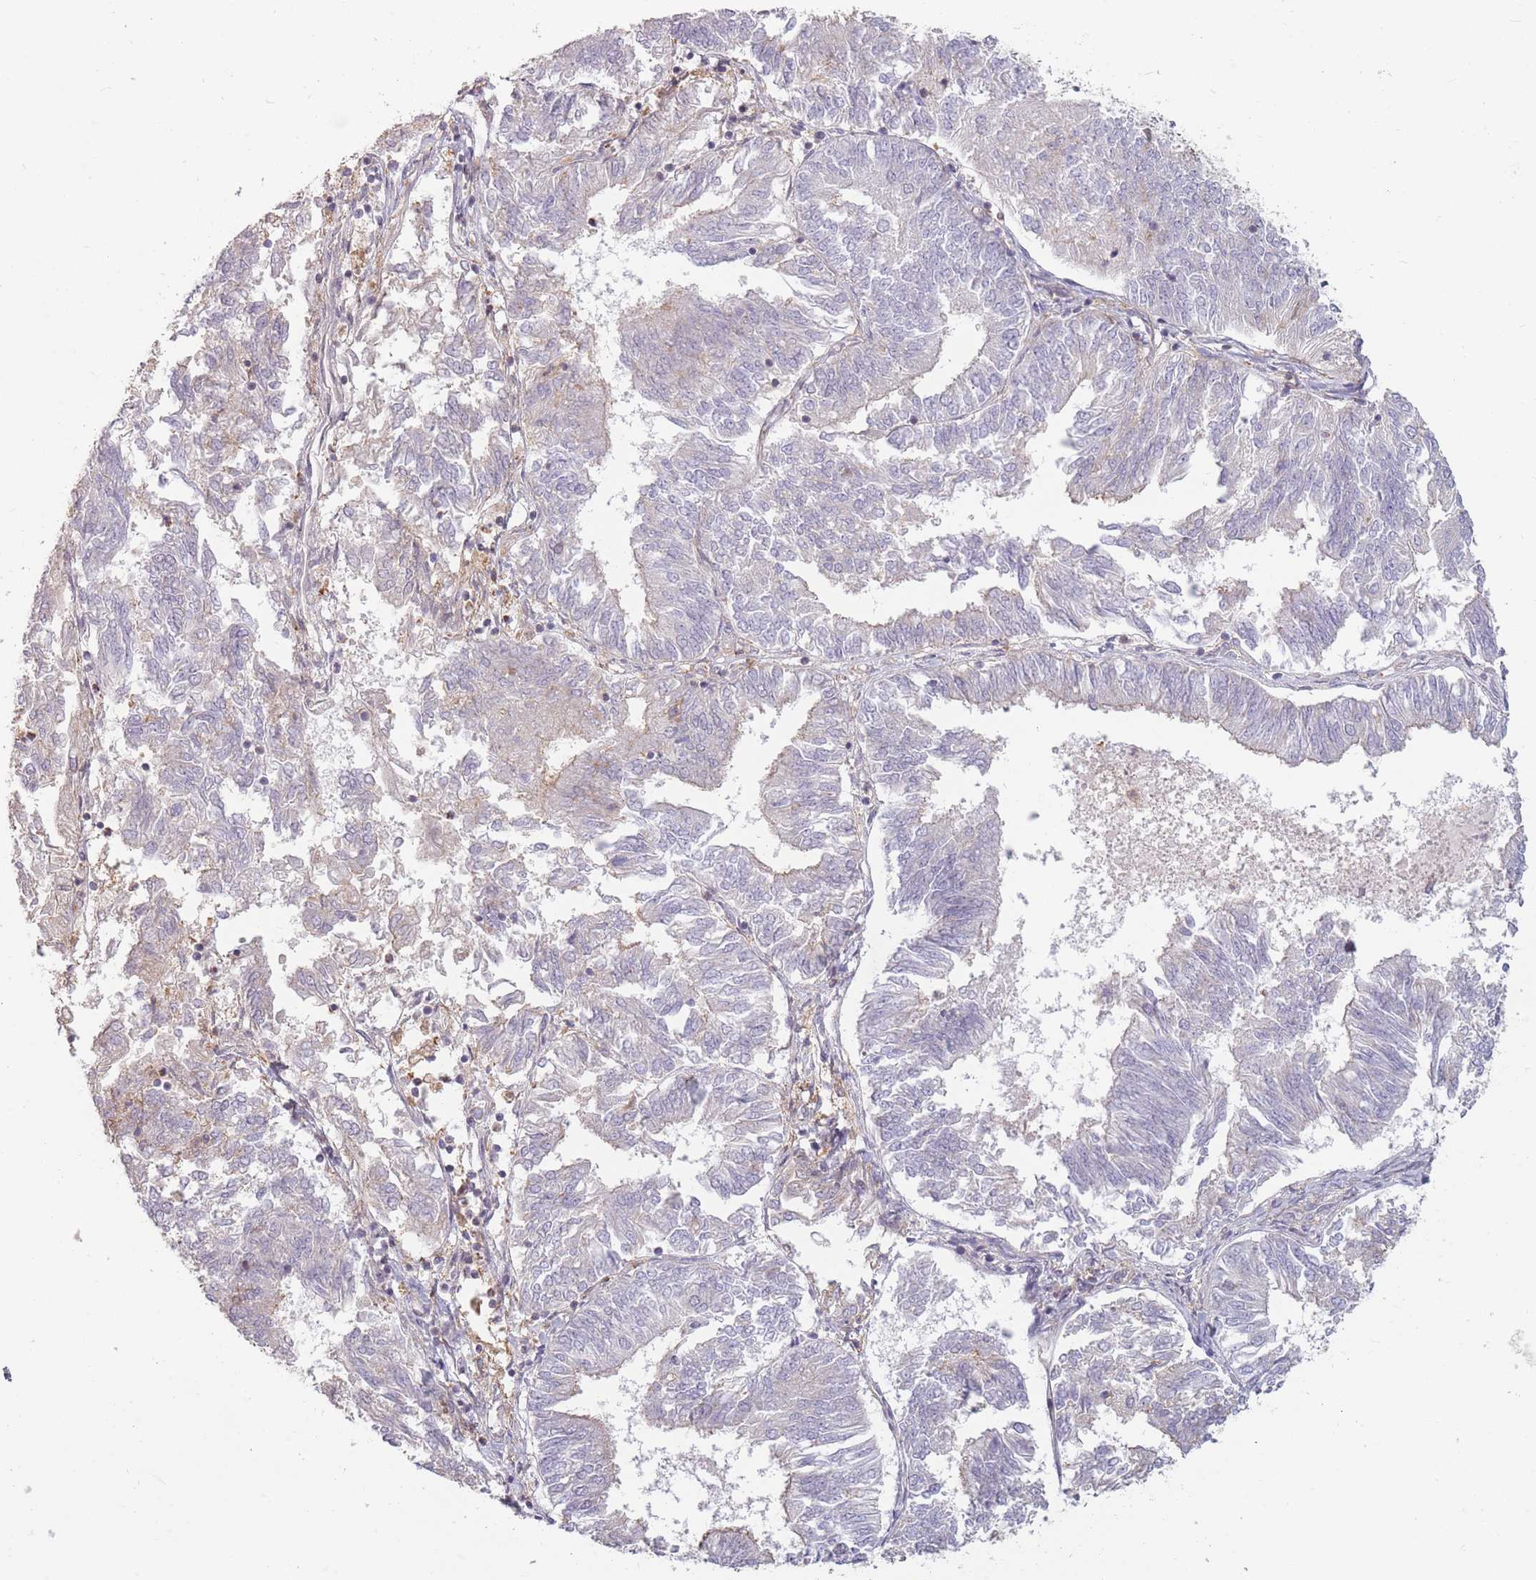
{"staining": {"intensity": "negative", "quantity": "none", "location": "none"}, "tissue": "endometrial cancer", "cell_type": "Tumor cells", "image_type": "cancer", "snomed": [{"axis": "morphology", "description": "Adenocarcinoma, NOS"}, {"axis": "topography", "description": "Endometrium"}], "caption": "Human endometrial adenocarcinoma stained for a protein using immunohistochemistry reveals no staining in tumor cells.", "gene": "TET3", "patient": {"sex": "female", "age": 58}}